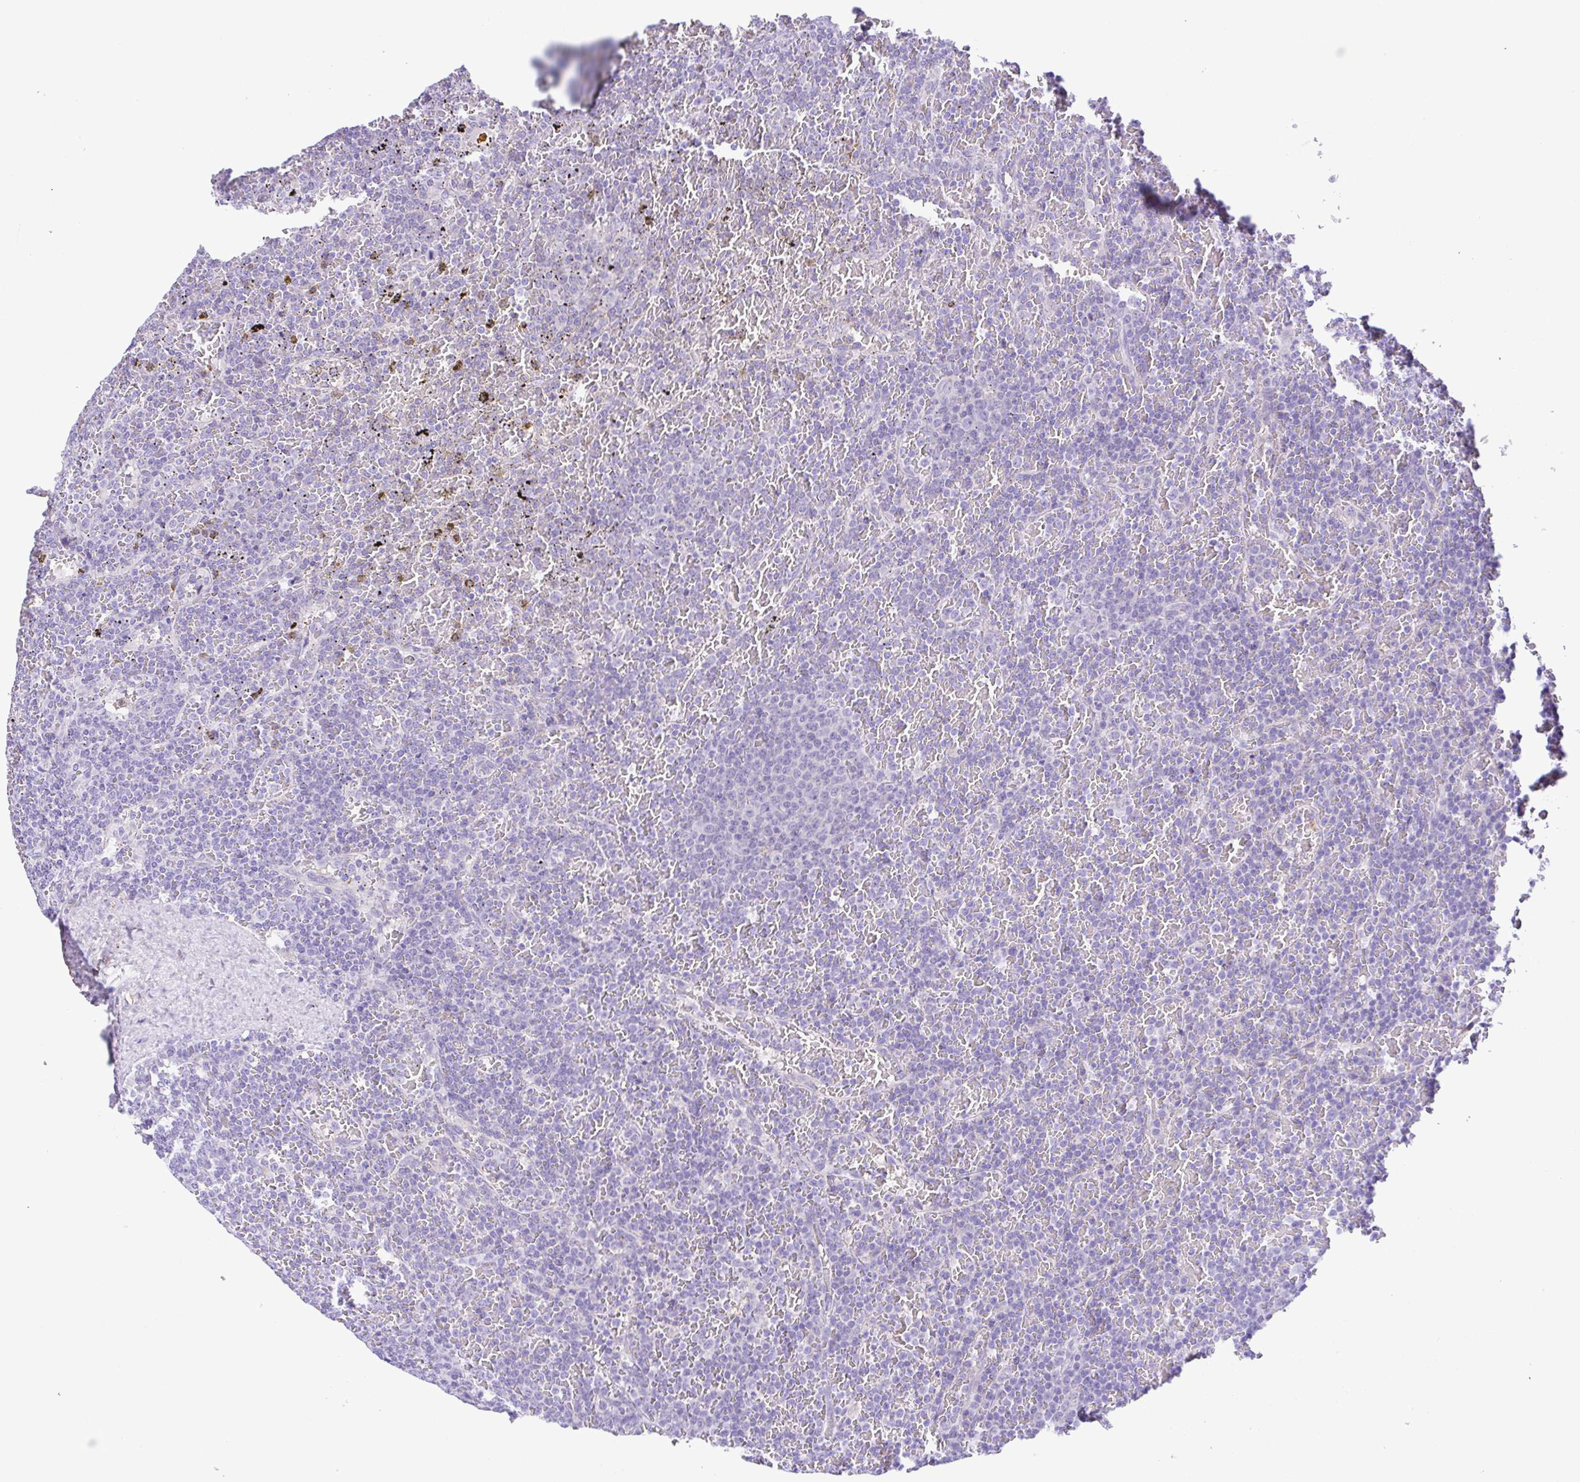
{"staining": {"intensity": "negative", "quantity": "none", "location": "none"}, "tissue": "lymphoma", "cell_type": "Tumor cells", "image_type": "cancer", "snomed": [{"axis": "morphology", "description": "Malignant lymphoma, non-Hodgkin's type, Low grade"}, {"axis": "topography", "description": "Spleen"}], "caption": "This is an immunohistochemistry (IHC) micrograph of human lymphoma. There is no expression in tumor cells.", "gene": "IGFL1", "patient": {"sex": "female", "age": 77}}